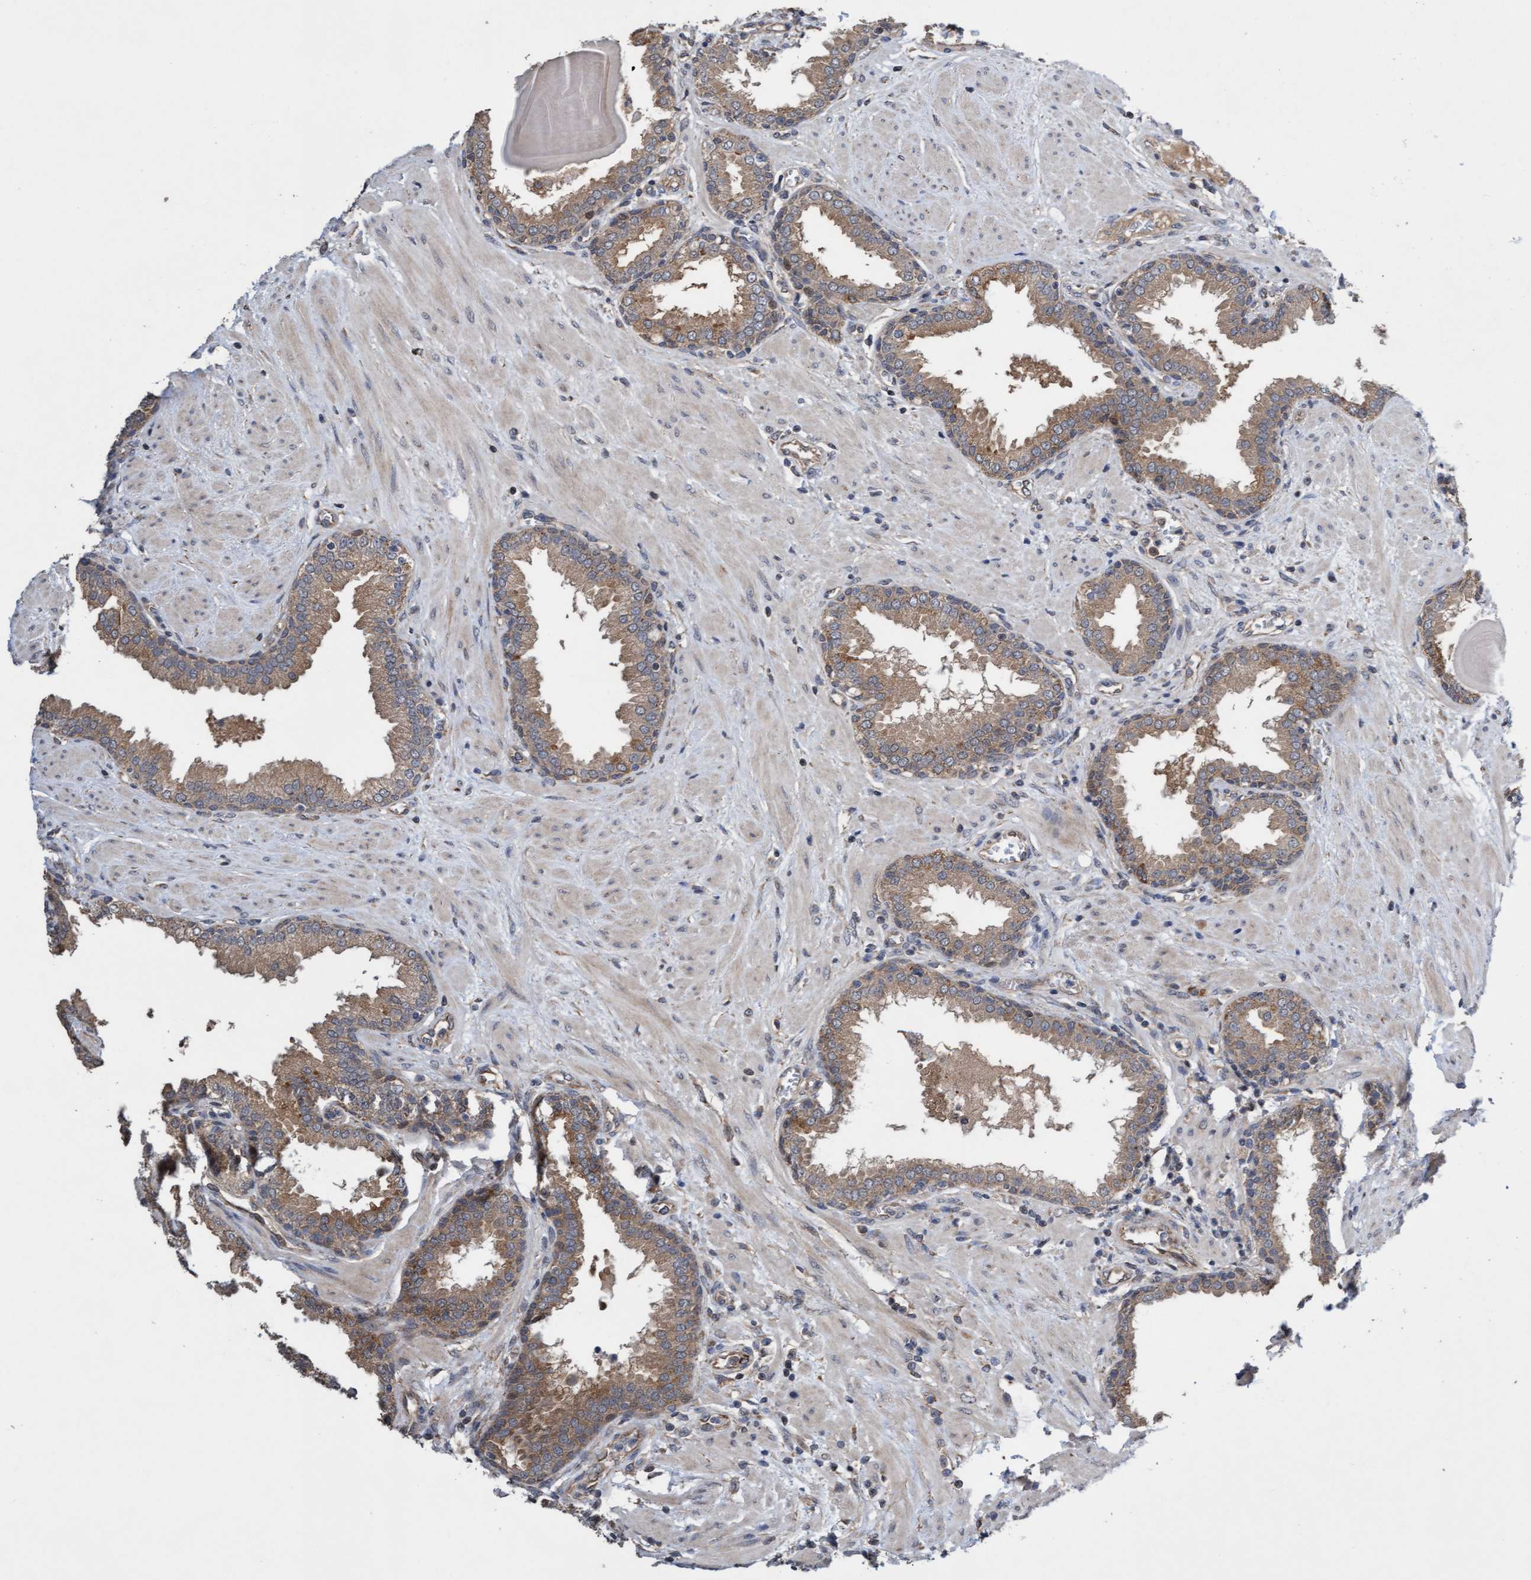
{"staining": {"intensity": "moderate", "quantity": ">75%", "location": "cytoplasmic/membranous"}, "tissue": "prostate", "cell_type": "Glandular cells", "image_type": "normal", "snomed": [{"axis": "morphology", "description": "Normal tissue, NOS"}, {"axis": "topography", "description": "Prostate"}], "caption": "Protein expression analysis of unremarkable prostate reveals moderate cytoplasmic/membranous staining in approximately >75% of glandular cells.", "gene": "ITFG1", "patient": {"sex": "male", "age": 51}}